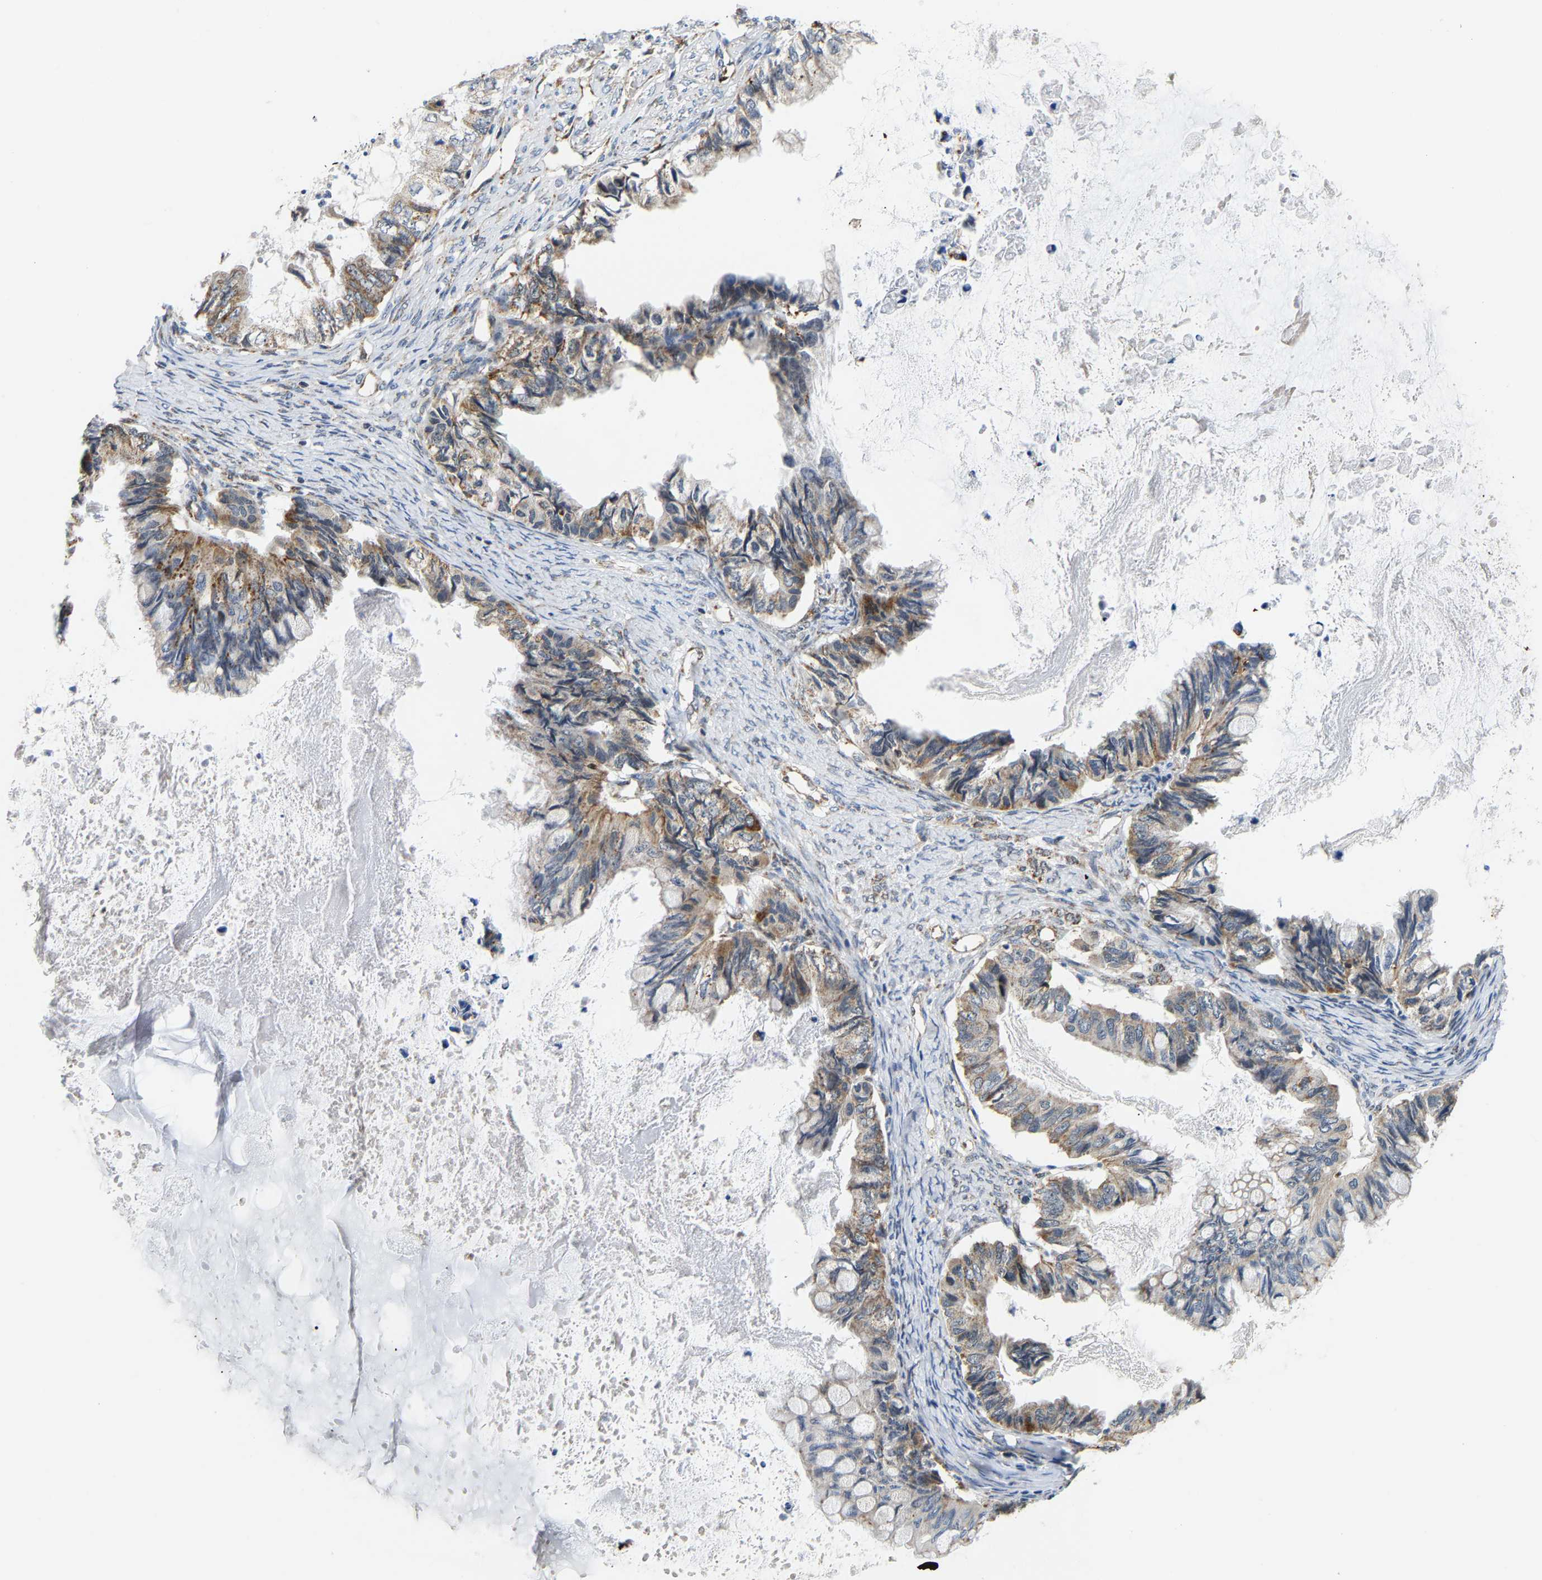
{"staining": {"intensity": "moderate", "quantity": "<25%", "location": "cytoplasmic/membranous"}, "tissue": "ovarian cancer", "cell_type": "Tumor cells", "image_type": "cancer", "snomed": [{"axis": "morphology", "description": "Cystadenocarcinoma, mucinous, NOS"}, {"axis": "topography", "description": "Ovary"}], "caption": "Ovarian cancer was stained to show a protein in brown. There is low levels of moderate cytoplasmic/membranous positivity in about <25% of tumor cells.", "gene": "GIMAP7", "patient": {"sex": "female", "age": 80}}